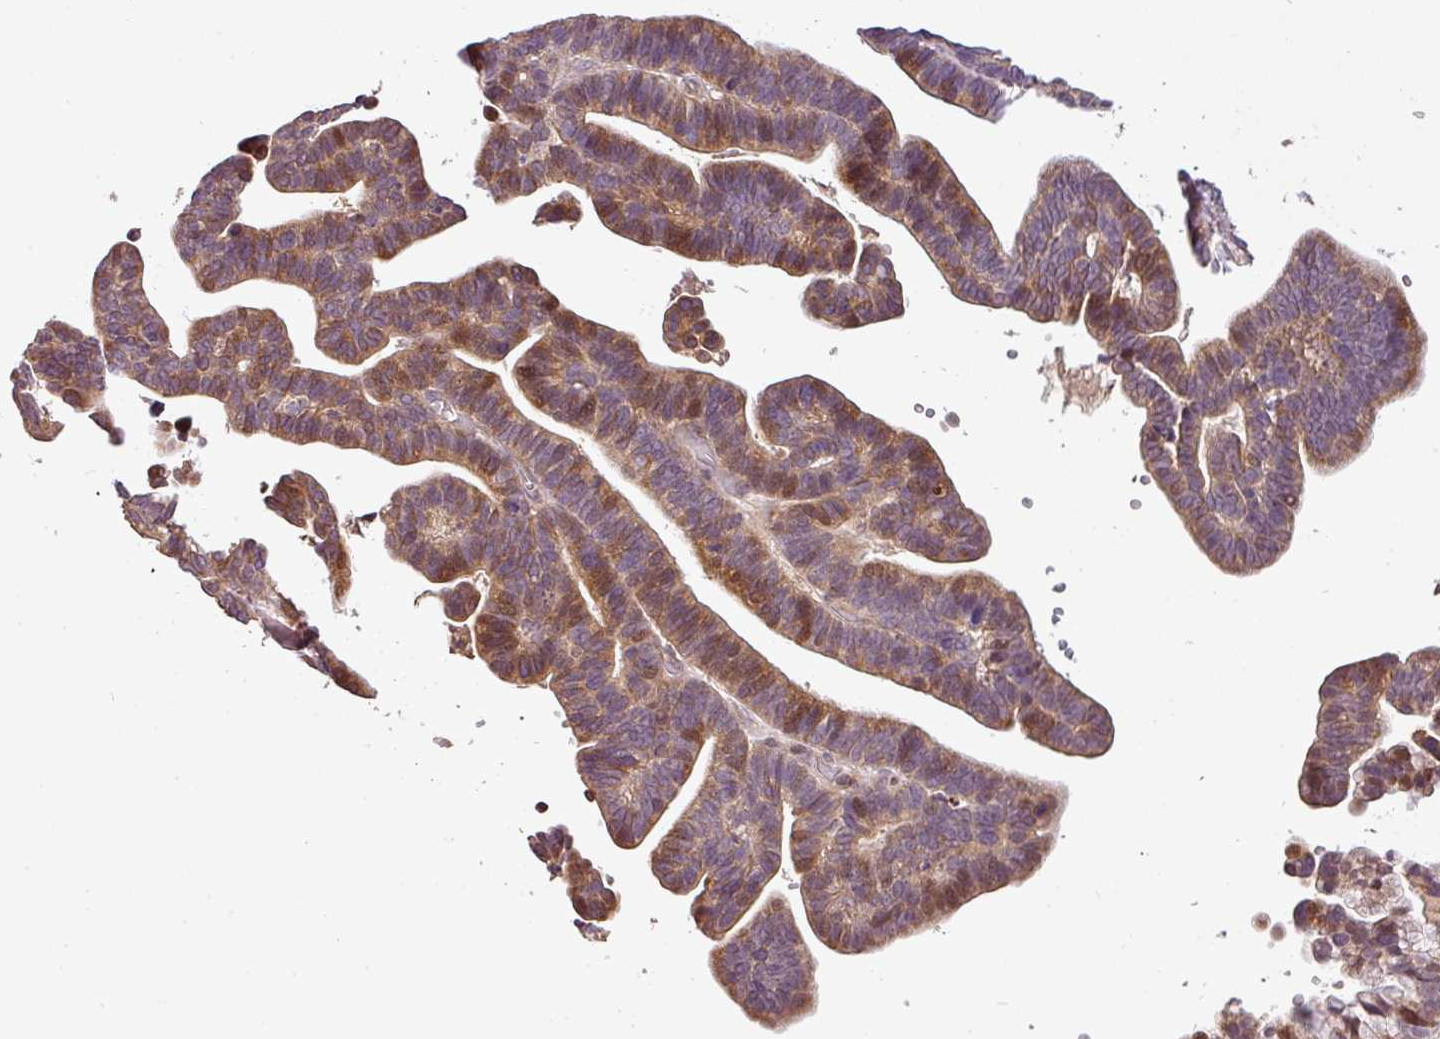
{"staining": {"intensity": "moderate", "quantity": ">75%", "location": "cytoplasmic/membranous"}, "tissue": "ovarian cancer", "cell_type": "Tumor cells", "image_type": "cancer", "snomed": [{"axis": "morphology", "description": "Cystadenocarcinoma, serous, NOS"}, {"axis": "topography", "description": "Ovary"}], "caption": "Tumor cells display moderate cytoplasmic/membranous positivity in approximately >75% of cells in ovarian cancer.", "gene": "FAIM", "patient": {"sex": "female", "age": 56}}